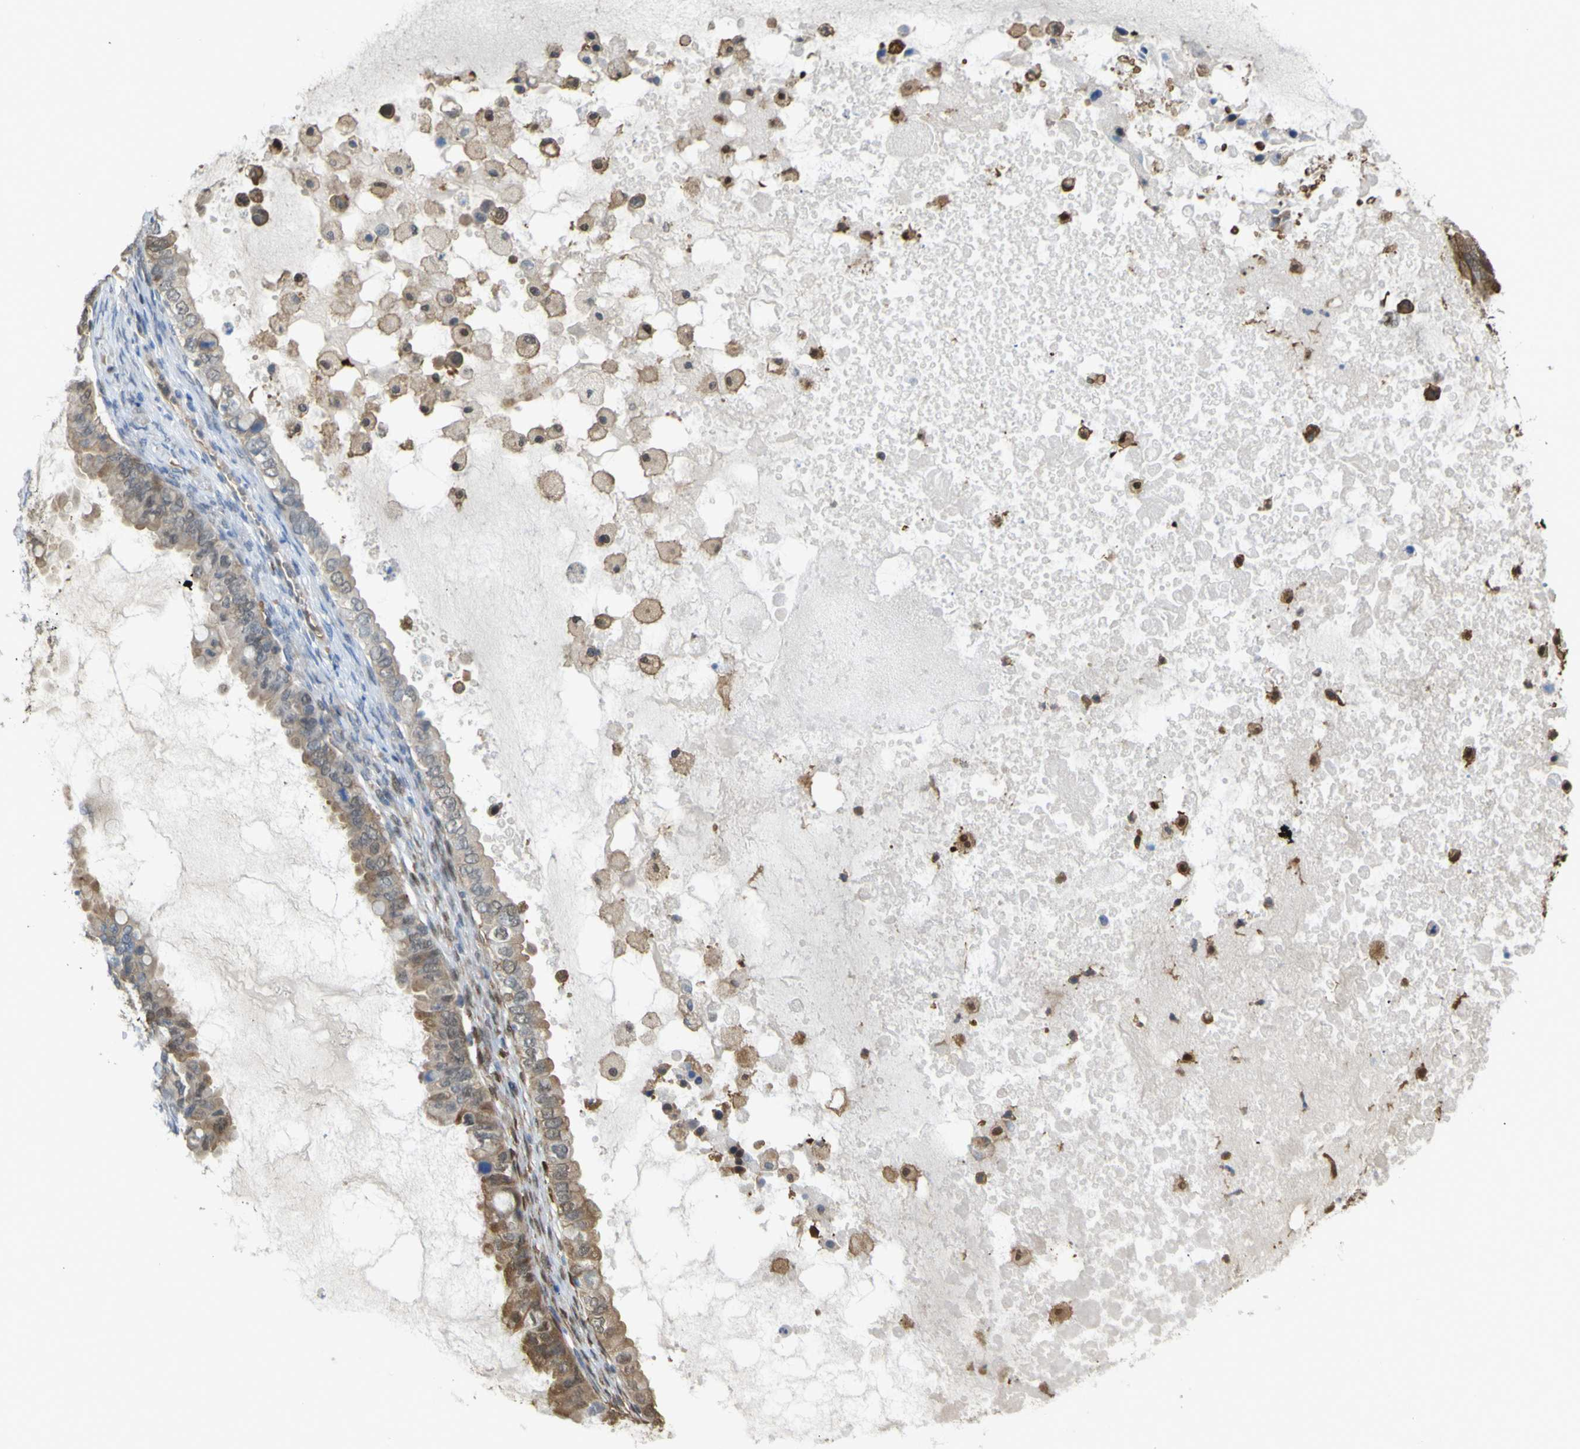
{"staining": {"intensity": "moderate", "quantity": ">75%", "location": "cytoplasmic/membranous"}, "tissue": "ovarian cancer", "cell_type": "Tumor cells", "image_type": "cancer", "snomed": [{"axis": "morphology", "description": "Cystadenocarcinoma, mucinous, NOS"}, {"axis": "topography", "description": "Ovary"}], "caption": "Mucinous cystadenocarcinoma (ovarian) stained with a brown dye reveals moderate cytoplasmic/membranous positive staining in approximately >75% of tumor cells.", "gene": "ABHD3", "patient": {"sex": "female", "age": 80}}